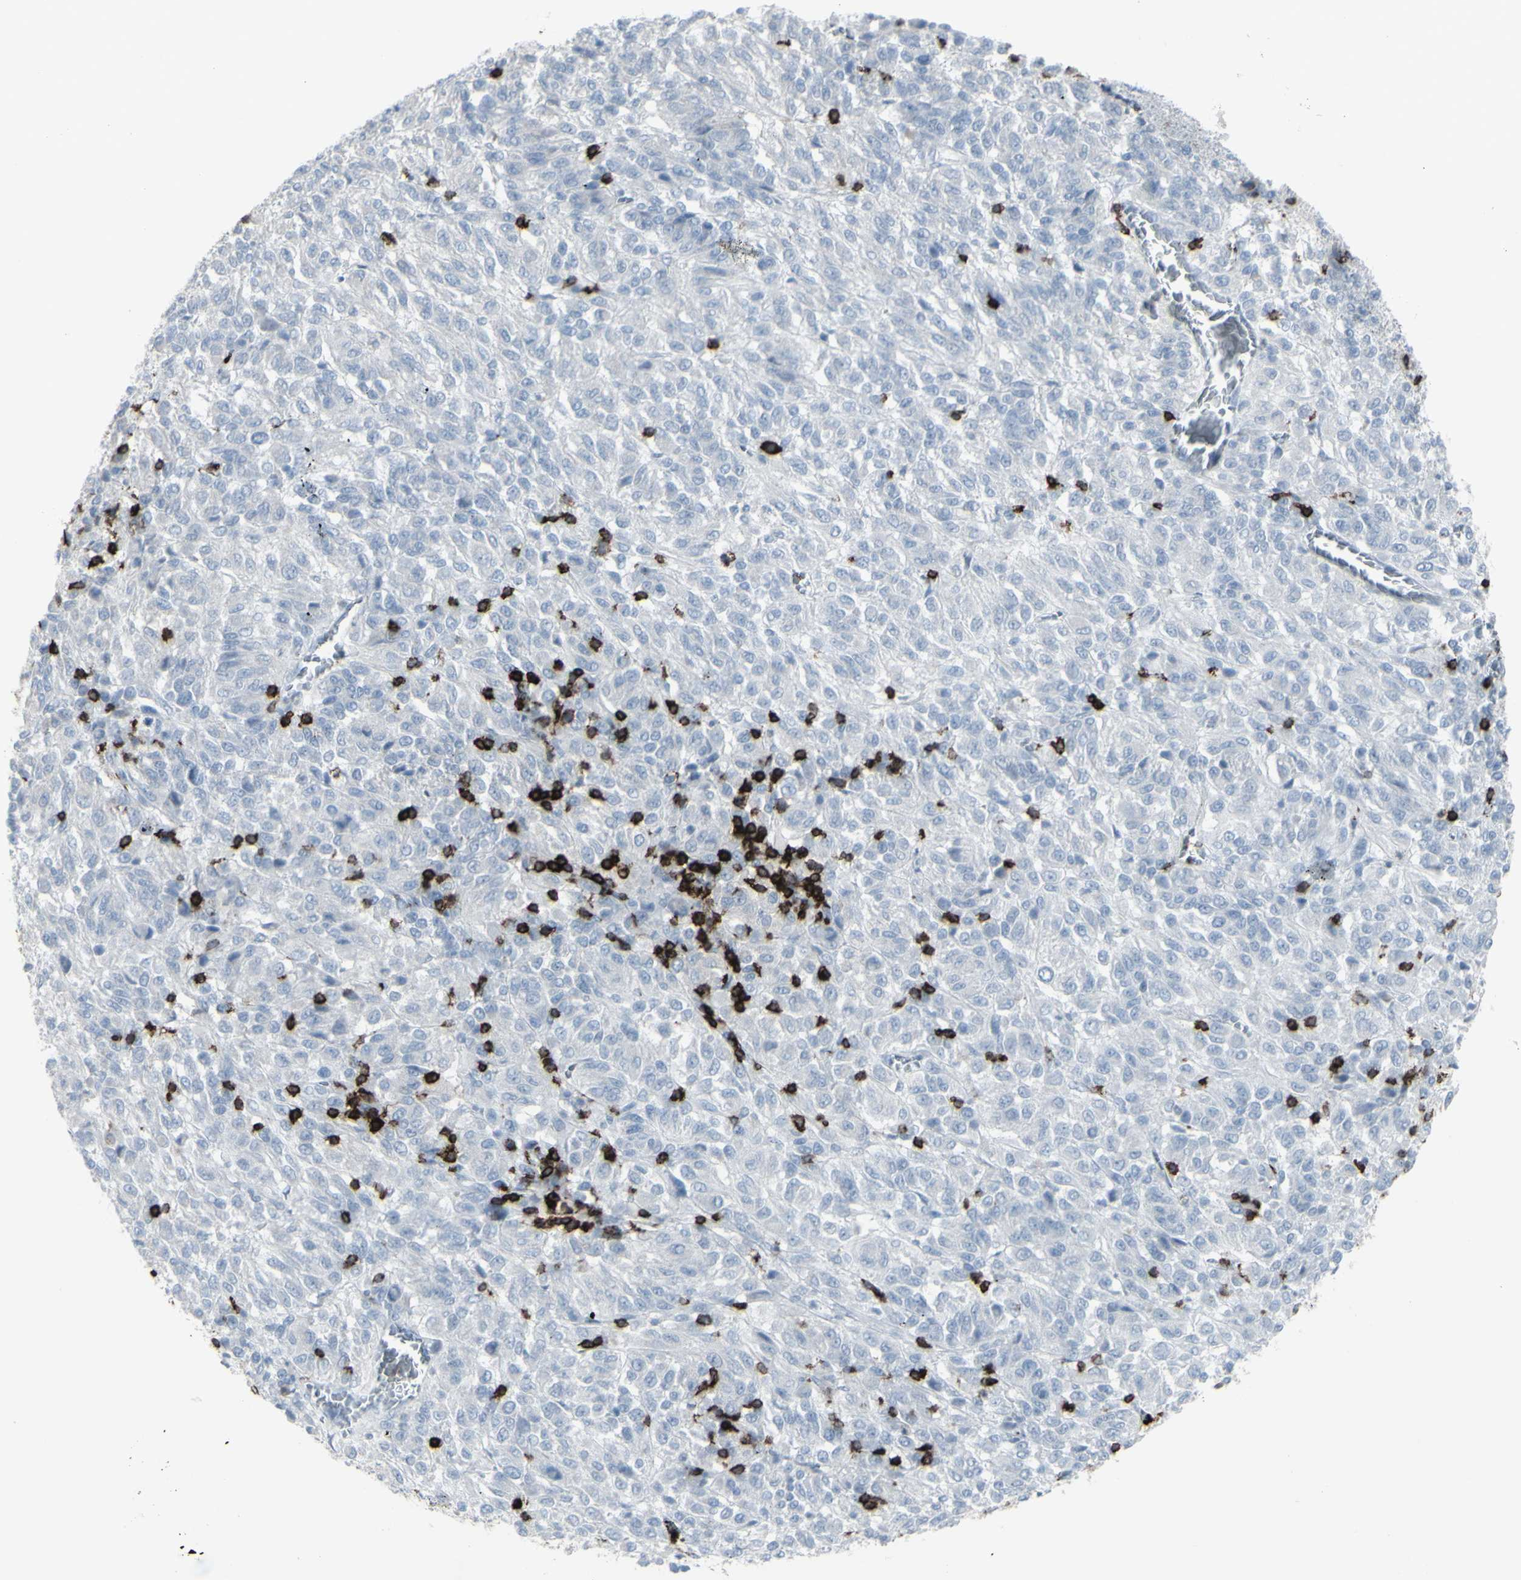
{"staining": {"intensity": "negative", "quantity": "none", "location": "none"}, "tissue": "melanoma", "cell_type": "Tumor cells", "image_type": "cancer", "snomed": [{"axis": "morphology", "description": "Malignant melanoma, Metastatic site"}, {"axis": "topography", "description": "Lung"}], "caption": "Immunohistochemistry photomicrograph of neoplastic tissue: human melanoma stained with DAB displays no significant protein expression in tumor cells.", "gene": "CD247", "patient": {"sex": "male", "age": 64}}